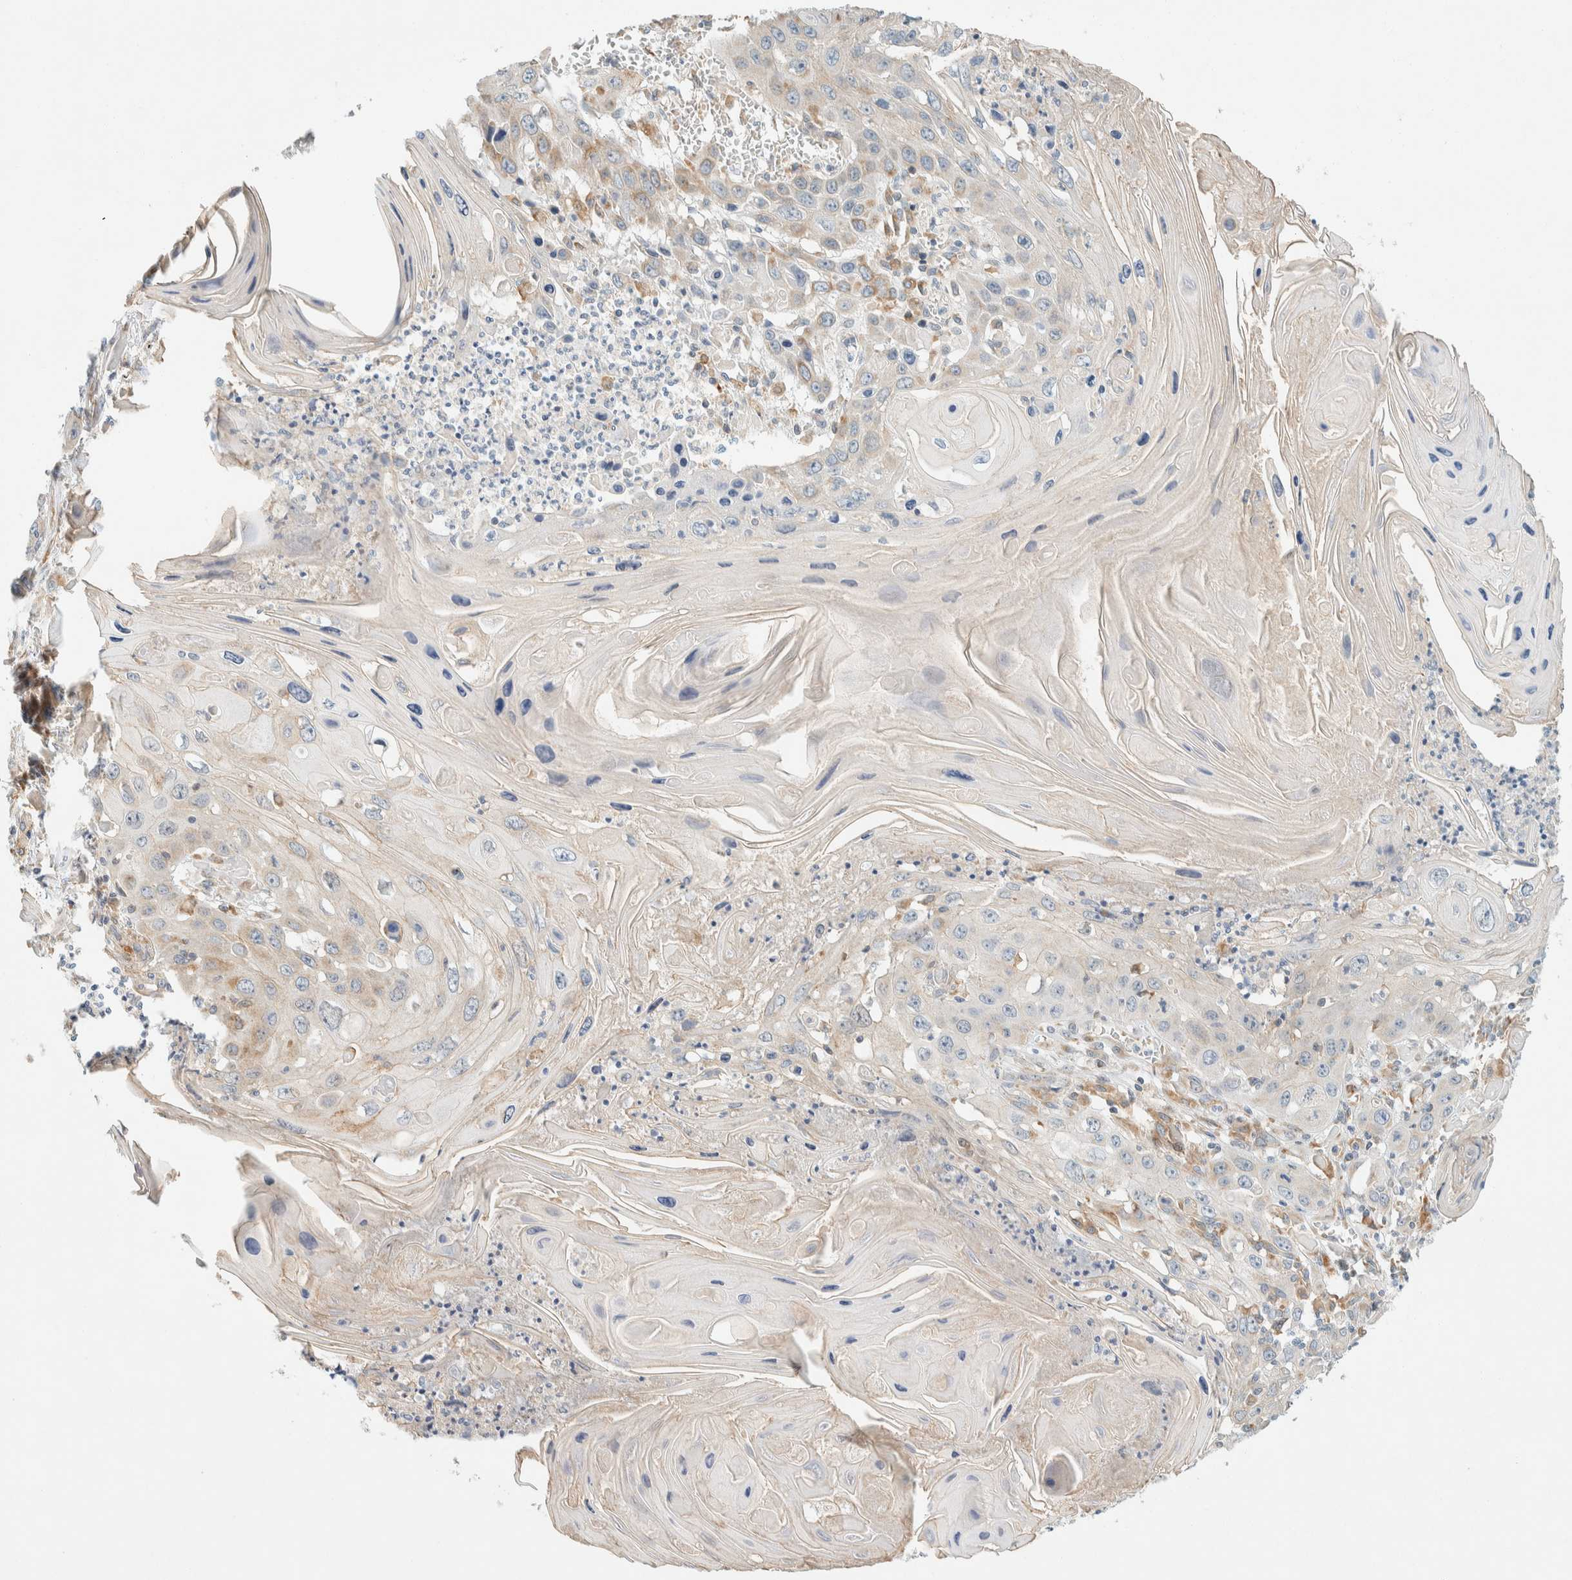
{"staining": {"intensity": "weak", "quantity": "<25%", "location": "cytoplasmic/membranous"}, "tissue": "skin cancer", "cell_type": "Tumor cells", "image_type": "cancer", "snomed": [{"axis": "morphology", "description": "Squamous cell carcinoma, NOS"}, {"axis": "topography", "description": "Skin"}], "caption": "Squamous cell carcinoma (skin) was stained to show a protein in brown. There is no significant expression in tumor cells.", "gene": "SUMF2", "patient": {"sex": "male", "age": 55}}